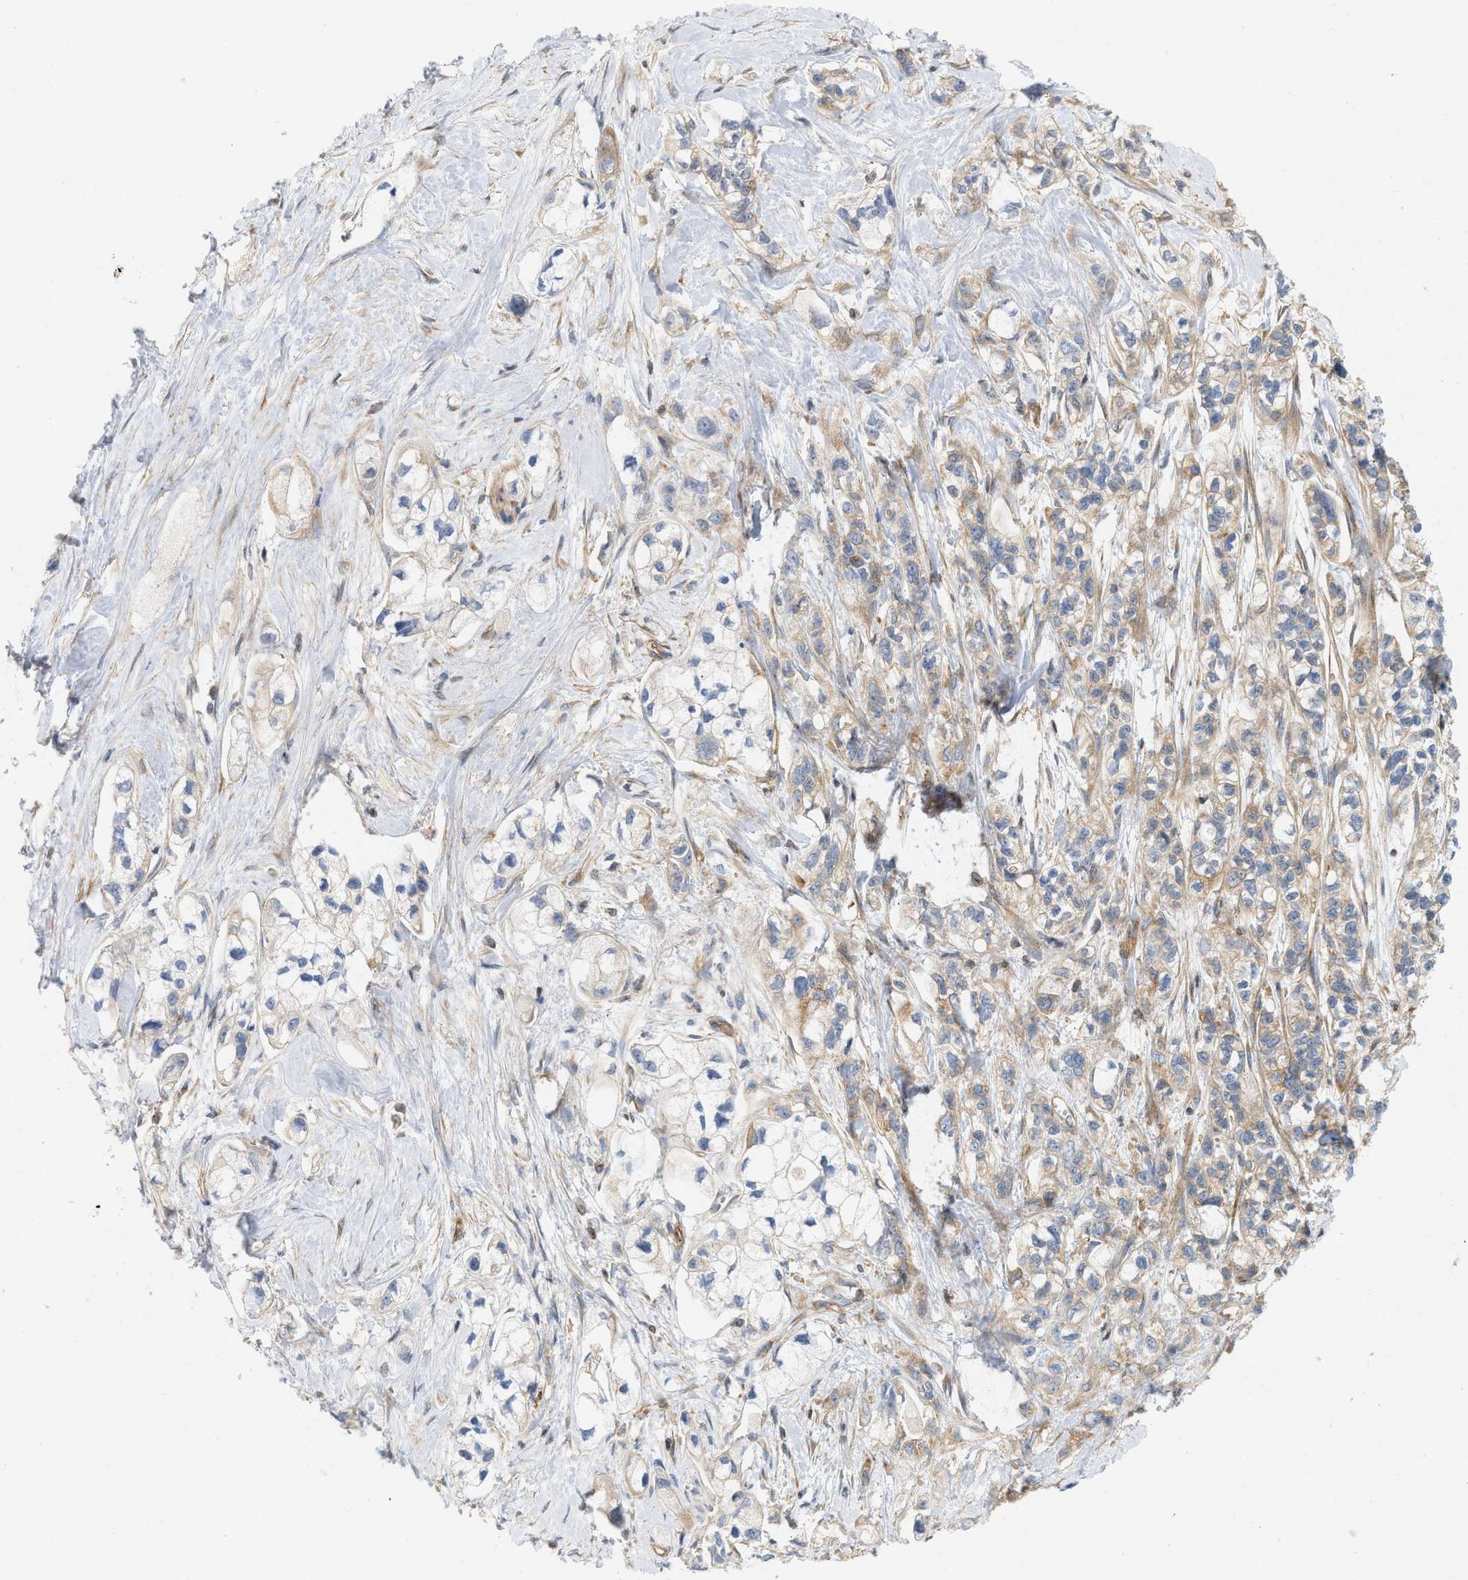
{"staining": {"intensity": "weak", "quantity": "25%-75%", "location": "cytoplasmic/membranous"}, "tissue": "pancreatic cancer", "cell_type": "Tumor cells", "image_type": "cancer", "snomed": [{"axis": "morphology", "description": "Adenocarcinoma, NOS"}, {"axis": "topography", "description": "Pancreas"}], "caption": "A high-resolution micrograph shows immunohistochemistry (IHC) staining of adenocarcinoma (pancreatic), which demonstrates weak cytoplasmic/membranous positivity in about 25%-75% of tumor cells.", "gene": "STRN", "patient": {"sex": "male", "age": 74}}